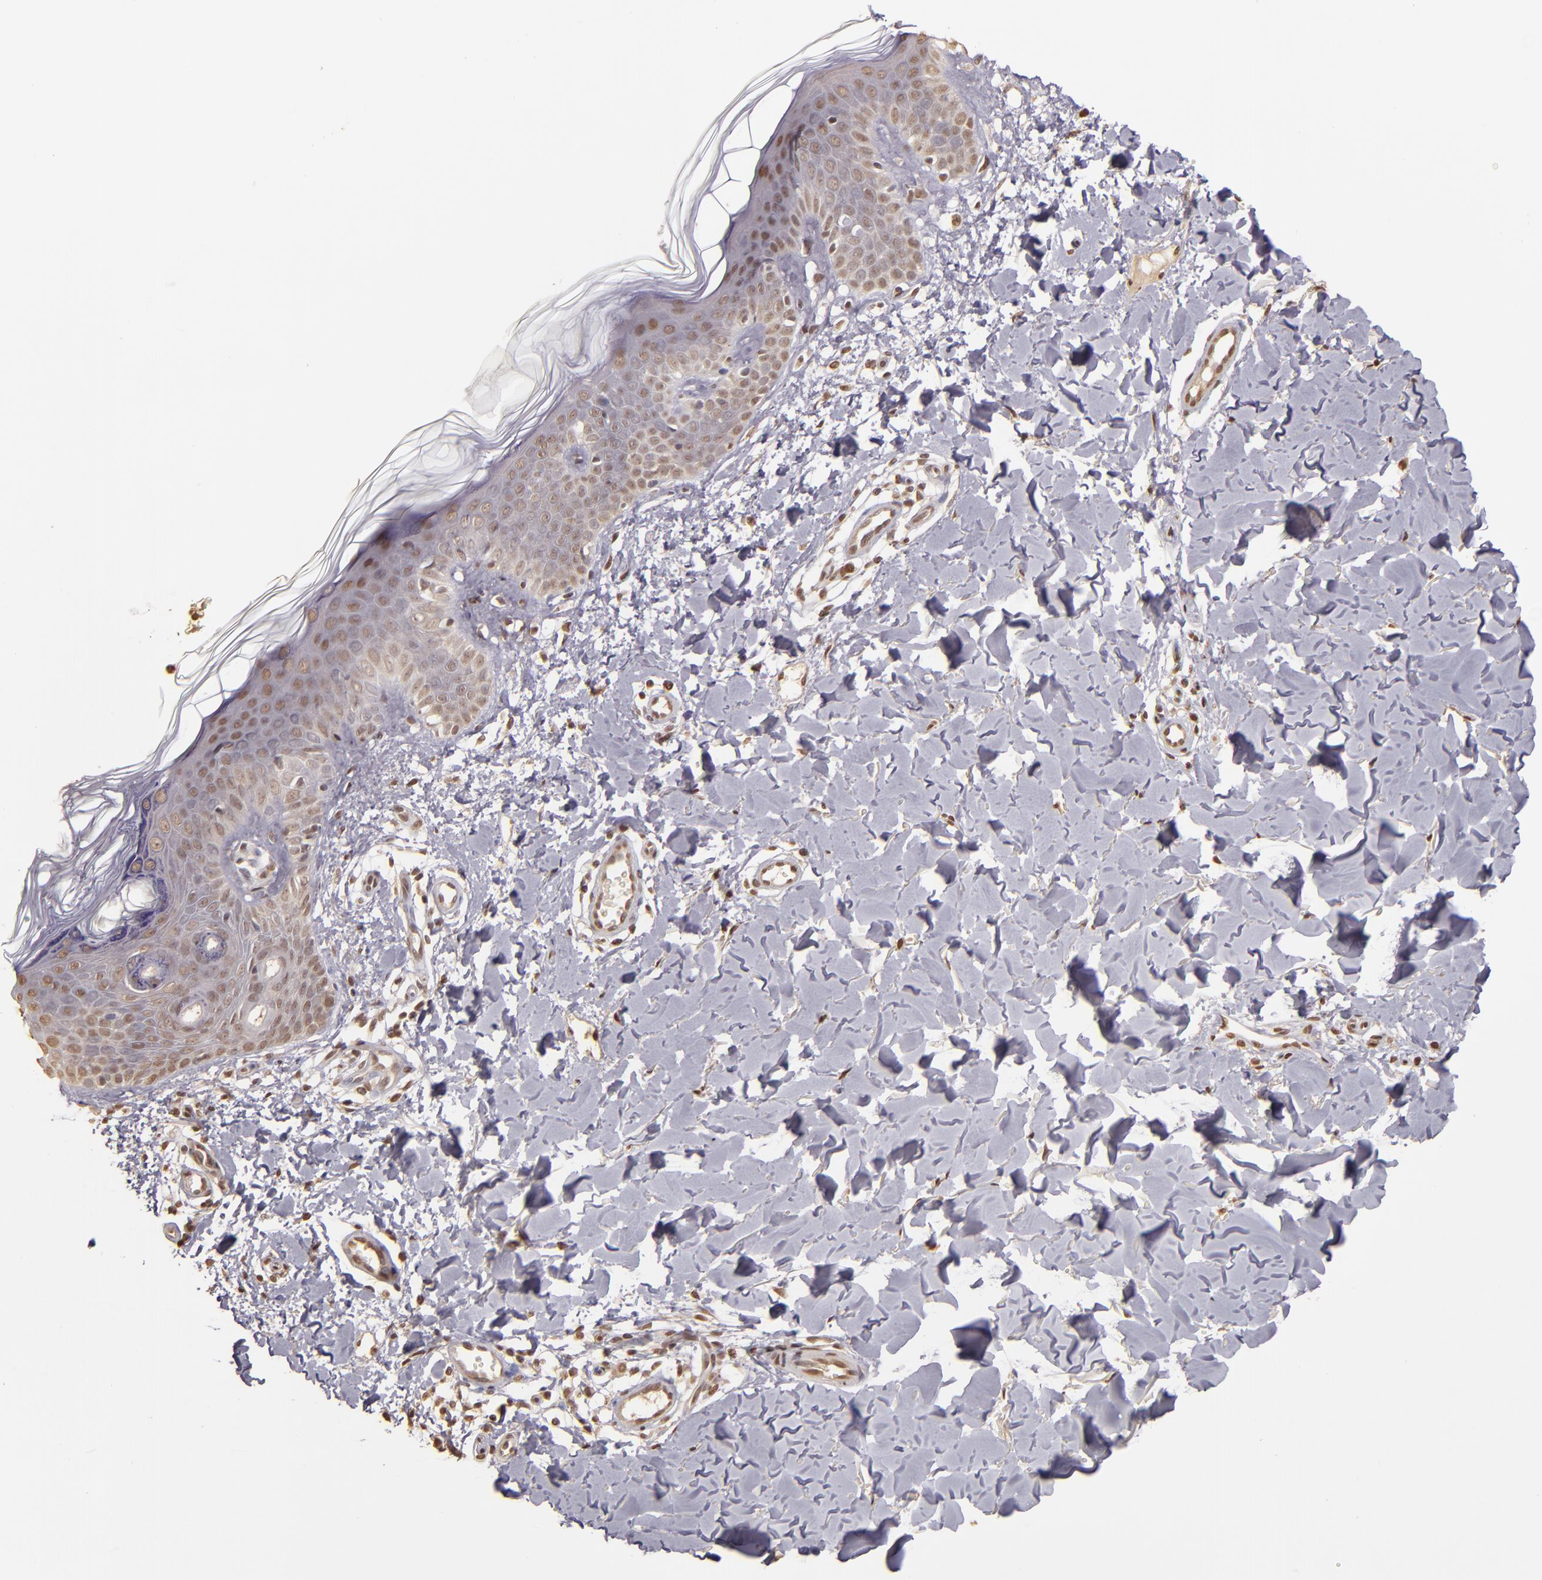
{"staining": {"intensity": "moderate", "quantity": "25%-75%", "location": "nuclear"}, "tissue": "skin", "cell_type": "Fibroblasts", "image_type": "normal", "snomed": [{"axis": "morphology", "description": "Normal tissue, NOS"}, {"axis": "topography", "description": "Skin"}], "caption": "Normal skin displays moderate nuclear expression in about 25%-75% of fibroblasts, visualized by immunohistochemistry. The staining is performed using DAB brown chromogen to label protein expression. The nuclei are counter-stained blue using hematoxylin.", "gene": "CUL1", "patient": {"sex": "male", "age": 32}}